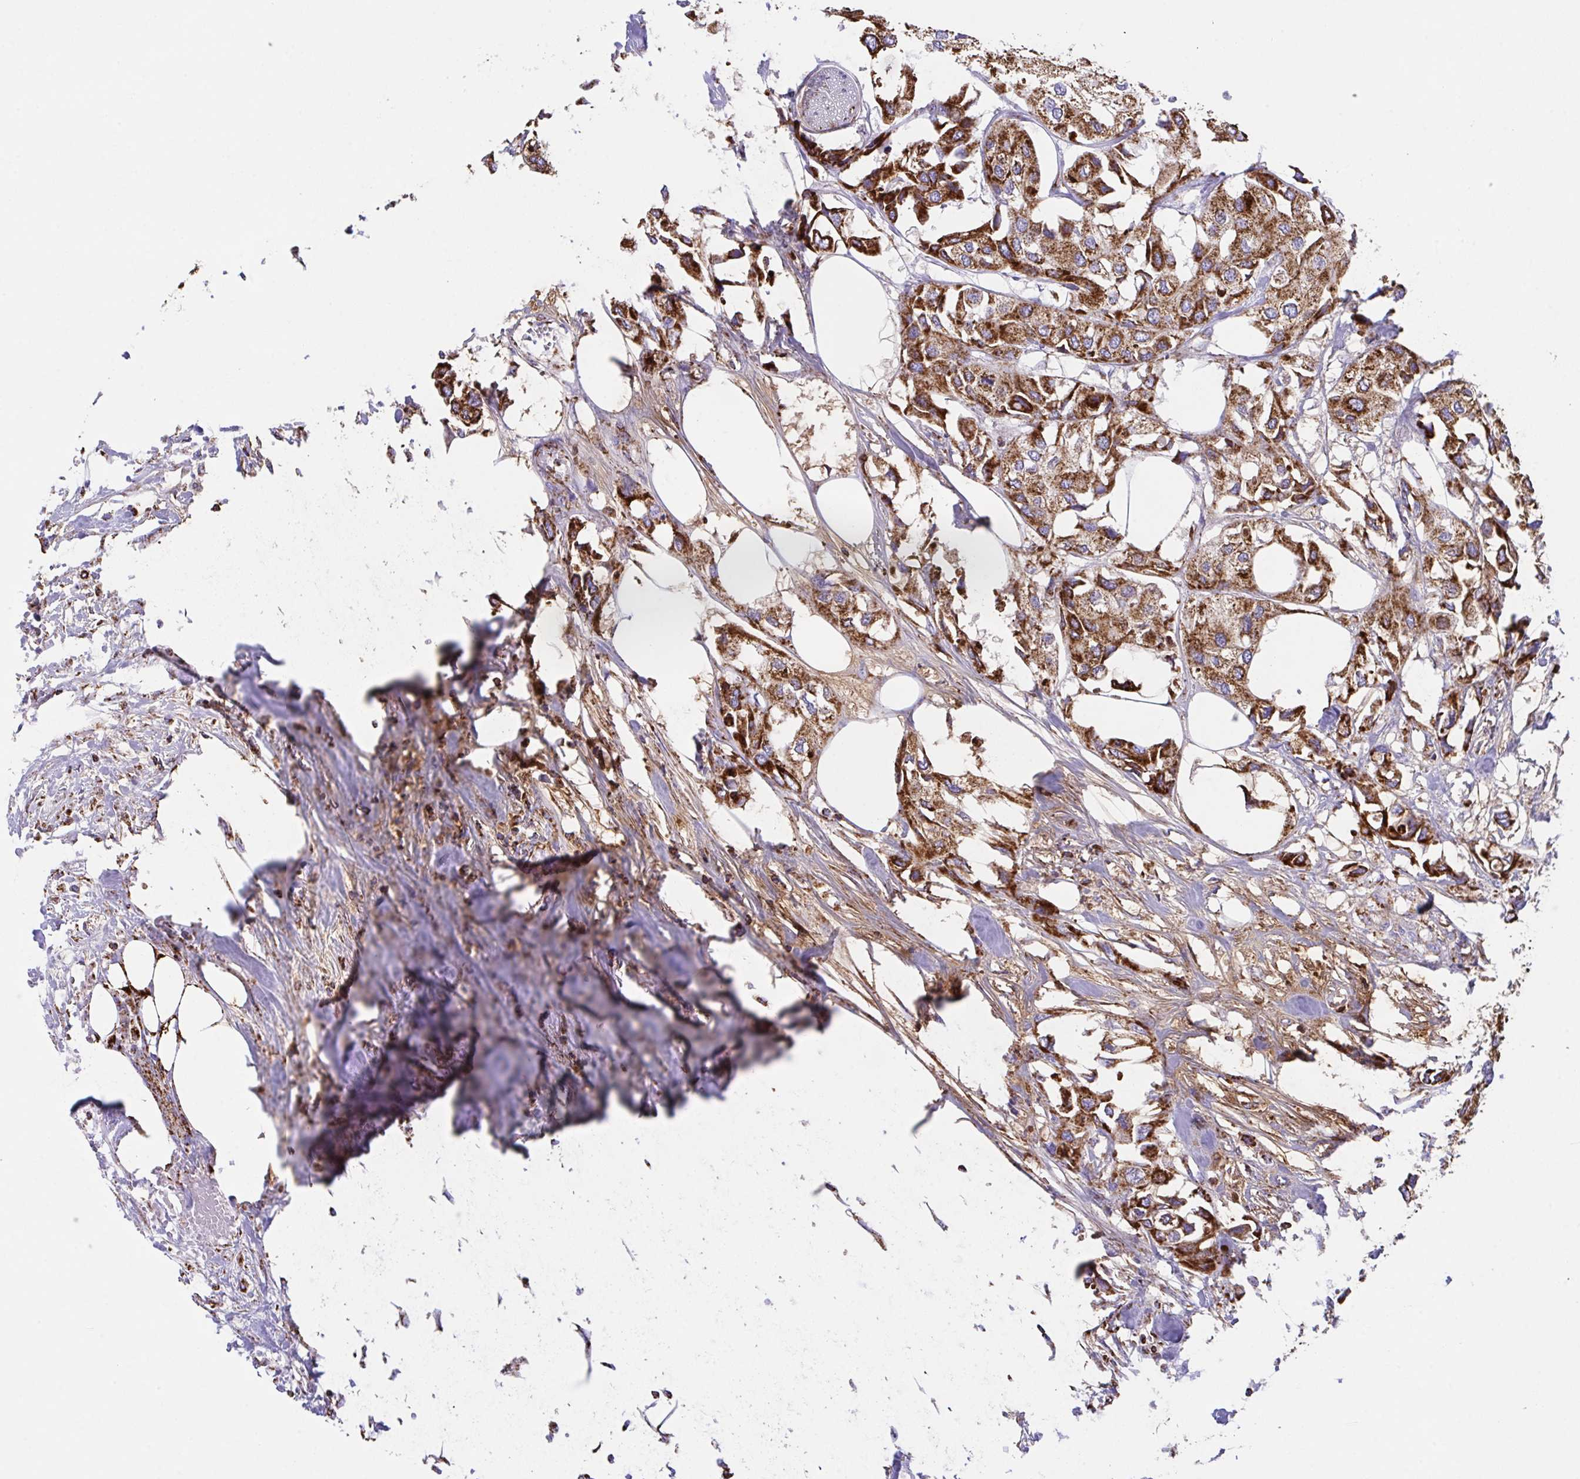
{"staining": {"intensity": "strong", "quantity": ">75%", "location": "cytoplasmic/membranous"}, "tissue": "urothelial cancer", "cell_type": "Tumor cells", "image_type": "cancer", "snomed": [{"axis": "morphology", "description": "Urothelial carcinoma, High grade"}, {"axis": "topography", "description": "Urinary bladder"}], "caption": "The micrograph exhibits staining of urothelial cancer, revealing strong cytoplasmic/membranous protein expression (brown color) within tumor cells. Using DAB (brown) and hematoxylin (blue) stains, captured at high magnification using brightfield microscopy.", "gene": "PCMTD2", "patient": {"sex": "male", "age": 64}}